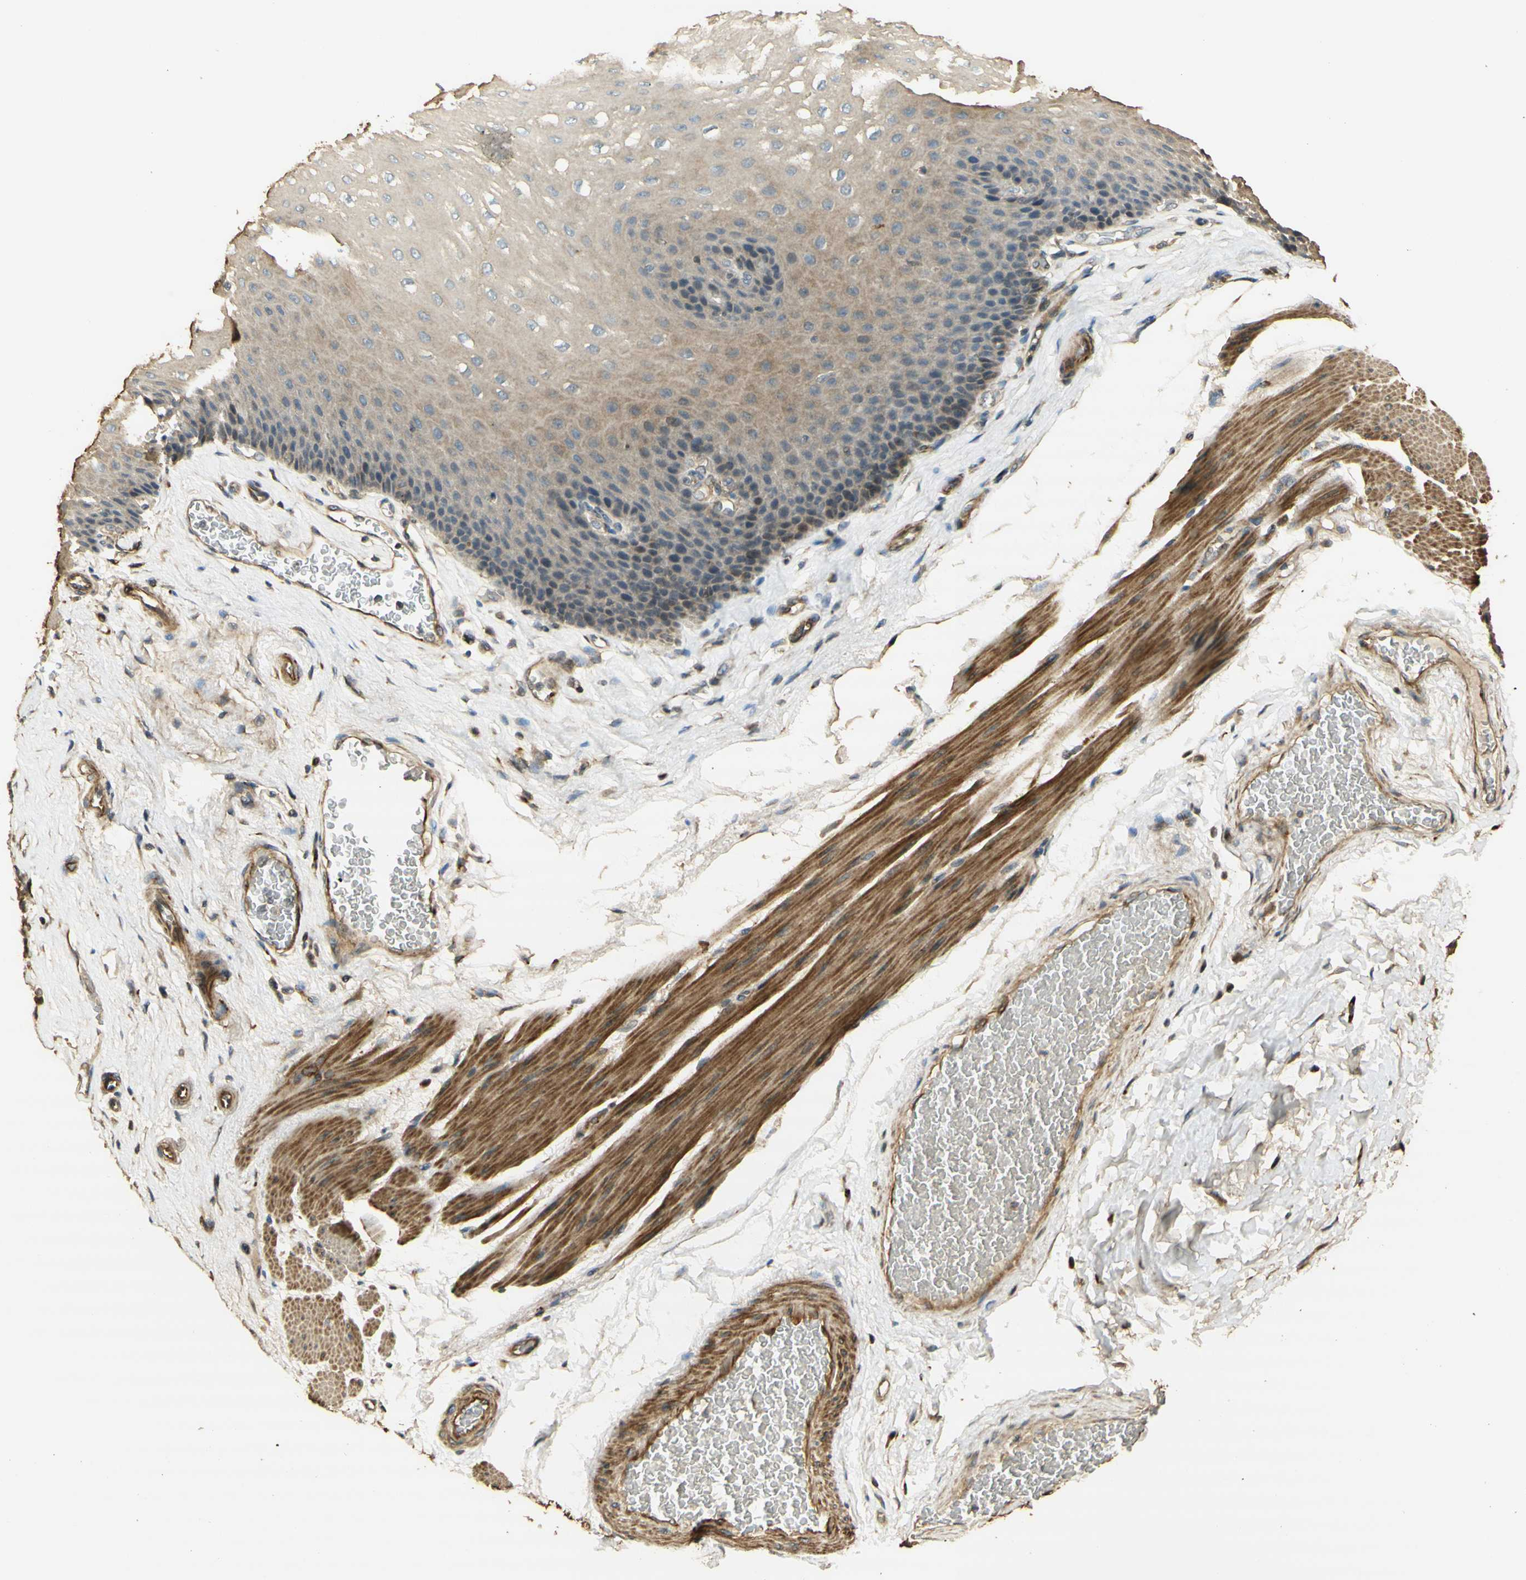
{"staining": {"intensity": "weak", "quantity": "<25%", "location": "cytoplasmic/membranous"}, "tissue": "esophagus", "cell_type": "Squamous epithelial cells", "image_type": "normal", "snomed": [{"axis": "morphology", "description": "Normal tissue, NOS"}, {"axis": "topography", "description": "Esophagus"}], "caption": "Immunohistochemistry of normal human esophagus shows no expression in squamous epithelial cells.", "gene": "AGER", "patient": {"sex": "female", "age": 72}}